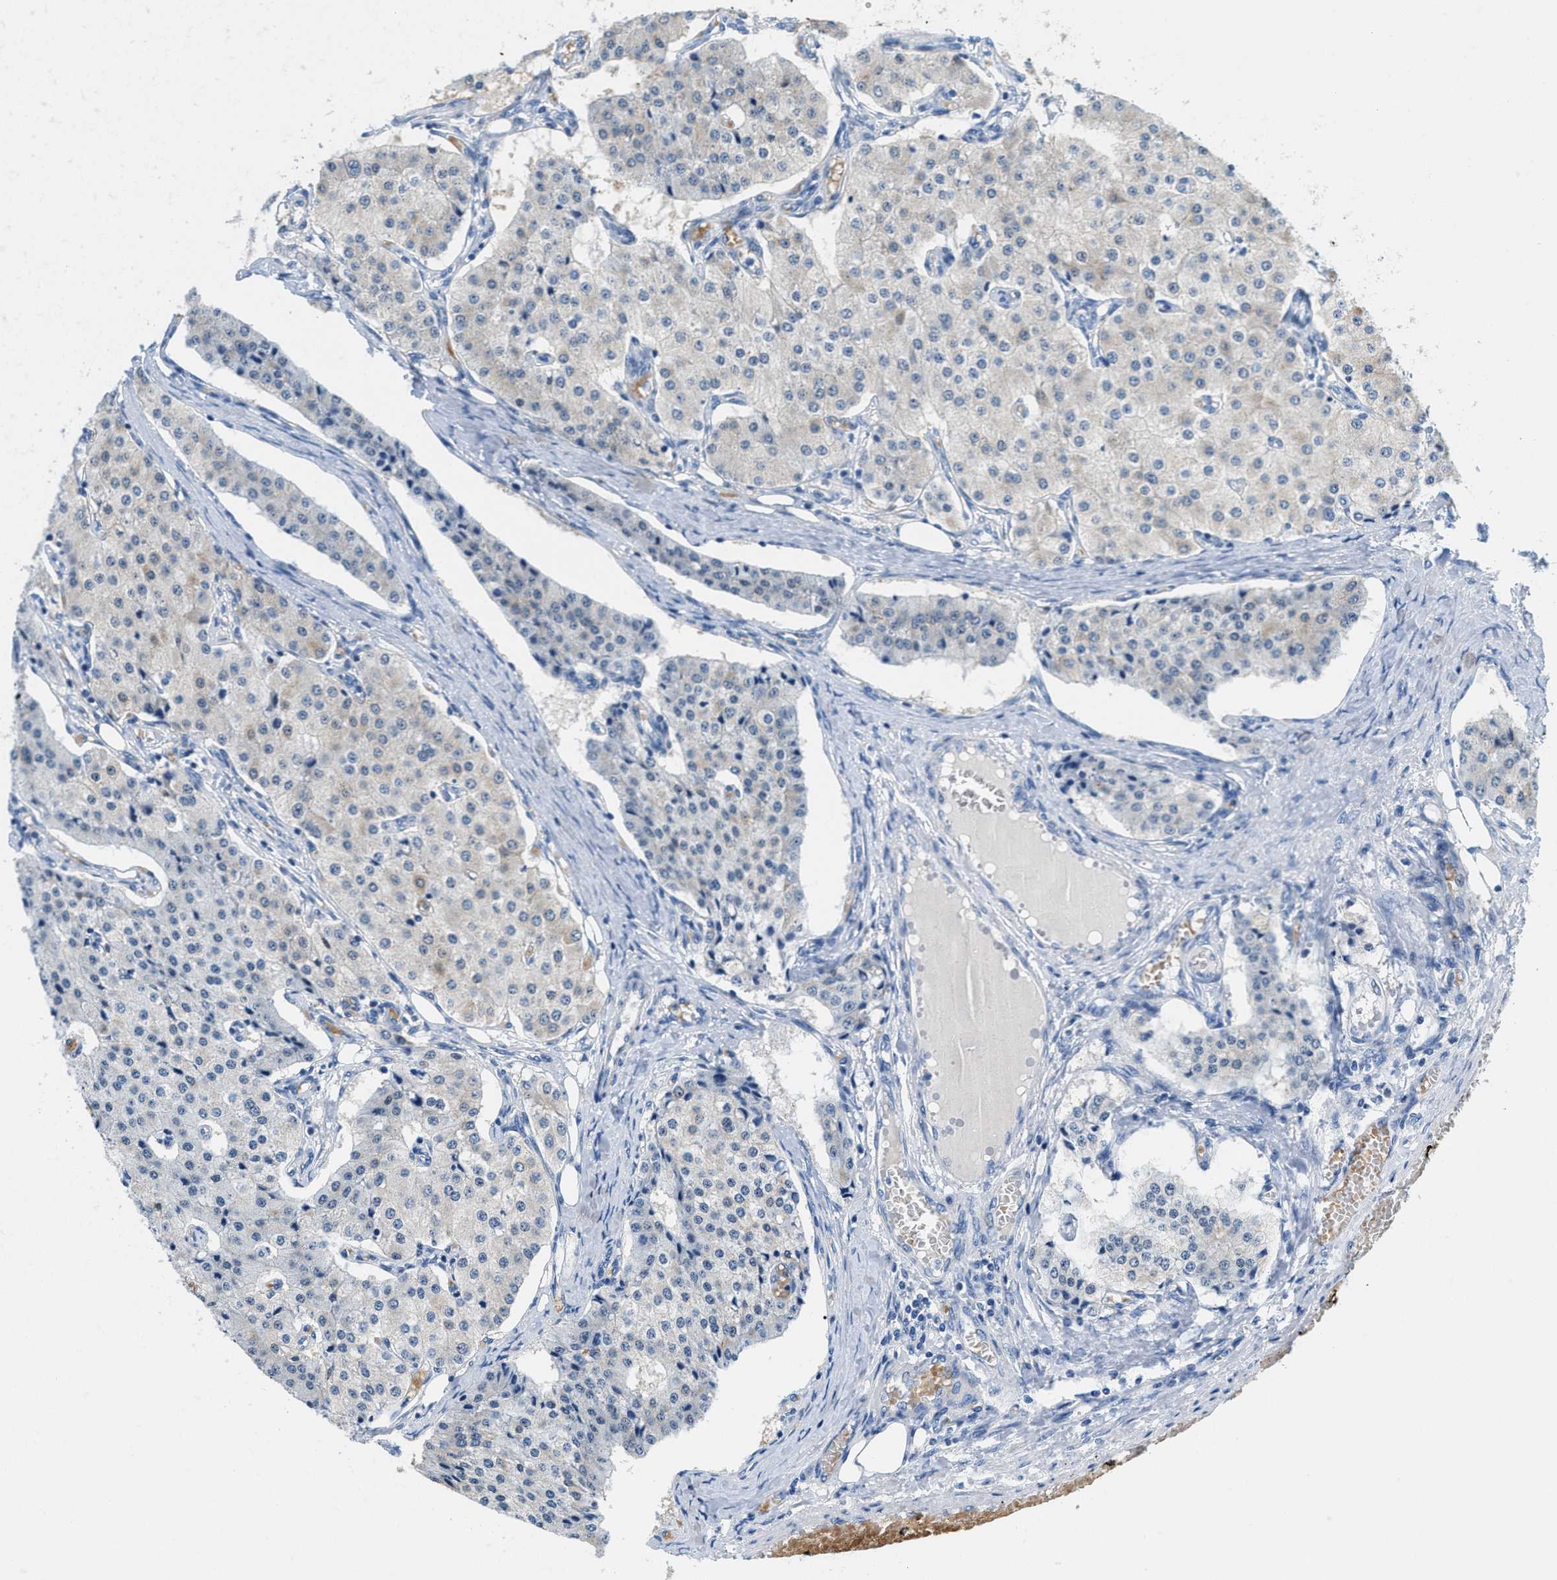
{"staining": {"intensity": "negative", "quantity": "none", "location": "none"}, "tissue": "carcinoid", "cell_type": "Tumor cells", "image_type": "cancer", "snomed": [{"axis": "morphology", "description": "Carcinoid, malignant, NOS"}, {"axis": "topography", "description": "Colon"}], "caption": "DAB (3,3'-diaminobenzidine) immunohistochemical staining of carcinoid displays no significant staining in tumor cells.", "gene": "BPGM", "patient": {"sex": "female", "age": 52}}